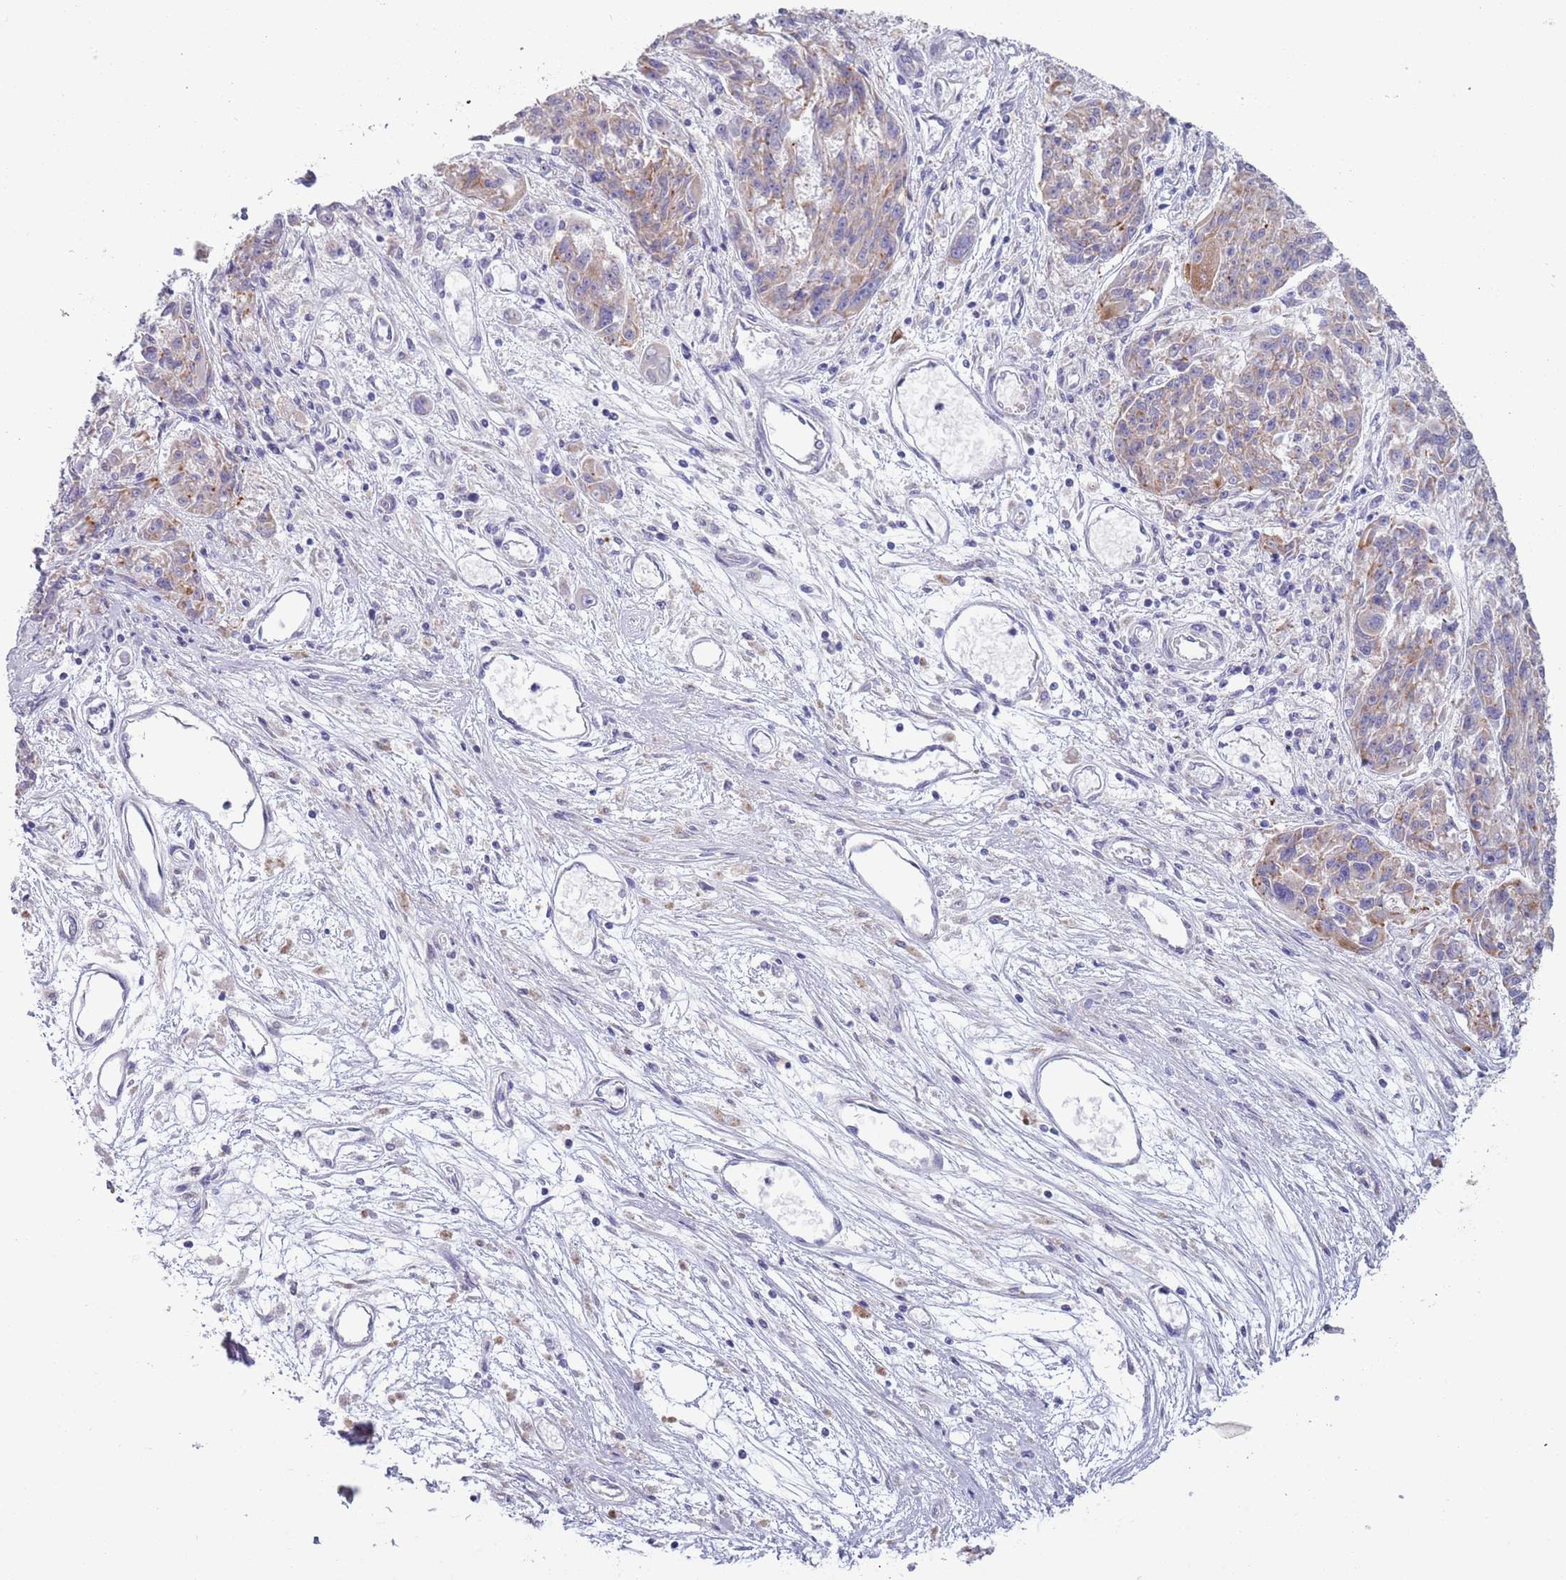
{"staining": {"intensity": "weak", "quantity": ">75%", "location": "cytoplasmic/membranous"}, "tissue": "melanoma", "cell_type": "Tumor cells", "image_type": "cancer", "snomed": [{"axis": "morphology", "description": "Malignant melanoma, NOS"}, {"axis": "topography", "description": "Skin"}], "caption": "Malignant melanoma stained with DAB (3,3'-diaminobenzidine) IHC shows low levels of weak cytoplasmic/membranous staining in approximately >75% of tumor cells.", "gene": "LTB", "patient": {"sex": "male", "age": 53}}